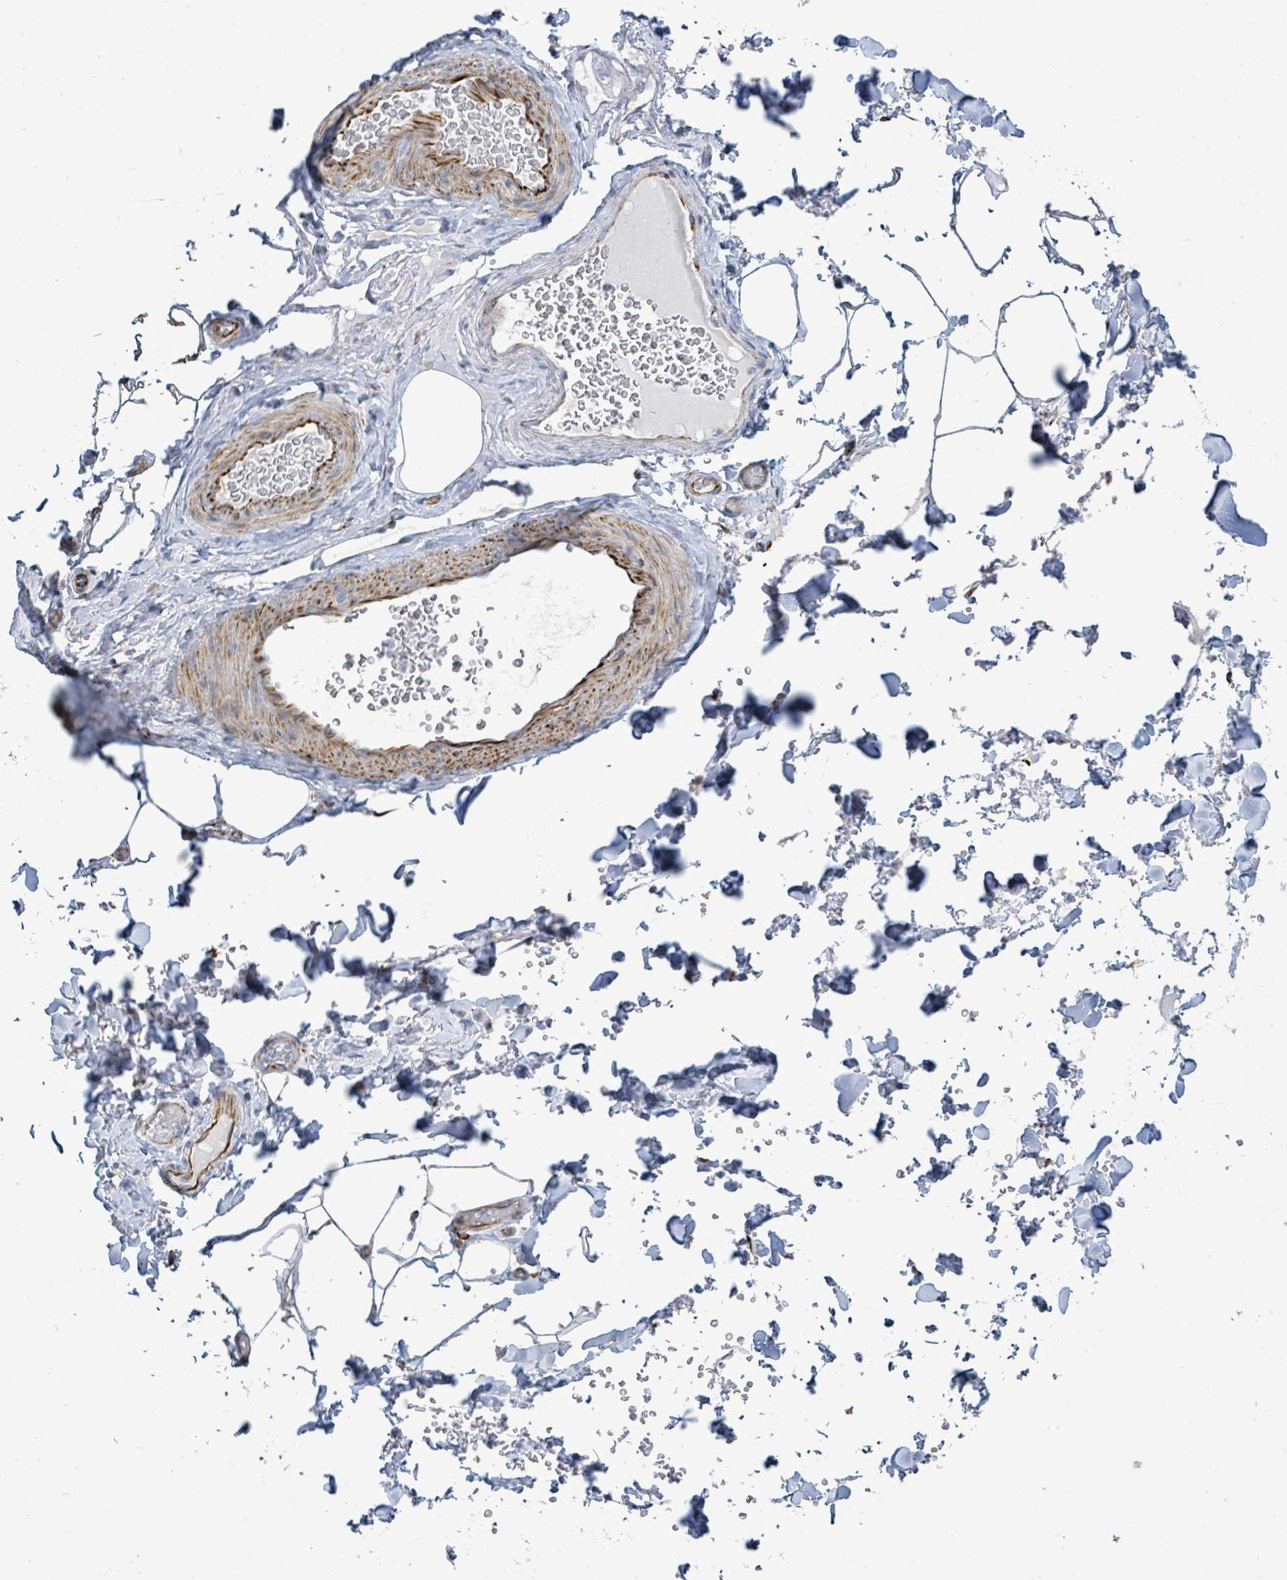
{"staining": {"intensity": "negative", "quantity": "none", "location": "none"}, "tissue": "adipose tissue", "cell_type": "Adipocytes", "image_type": "normal", "snomed": [{"axis": "morphology", "description": "Normal tissue, NOS"}, {"axis": "topography", "description": "Rectum"}, {"axis": "topography", "description": "Peripheral nerve tissue"}], "caption": "IHC of benign human adipose tissue reveals no staining in adipocytes.", "gene": "ALG12", "patient": {"sex": "female", "age": 69}}